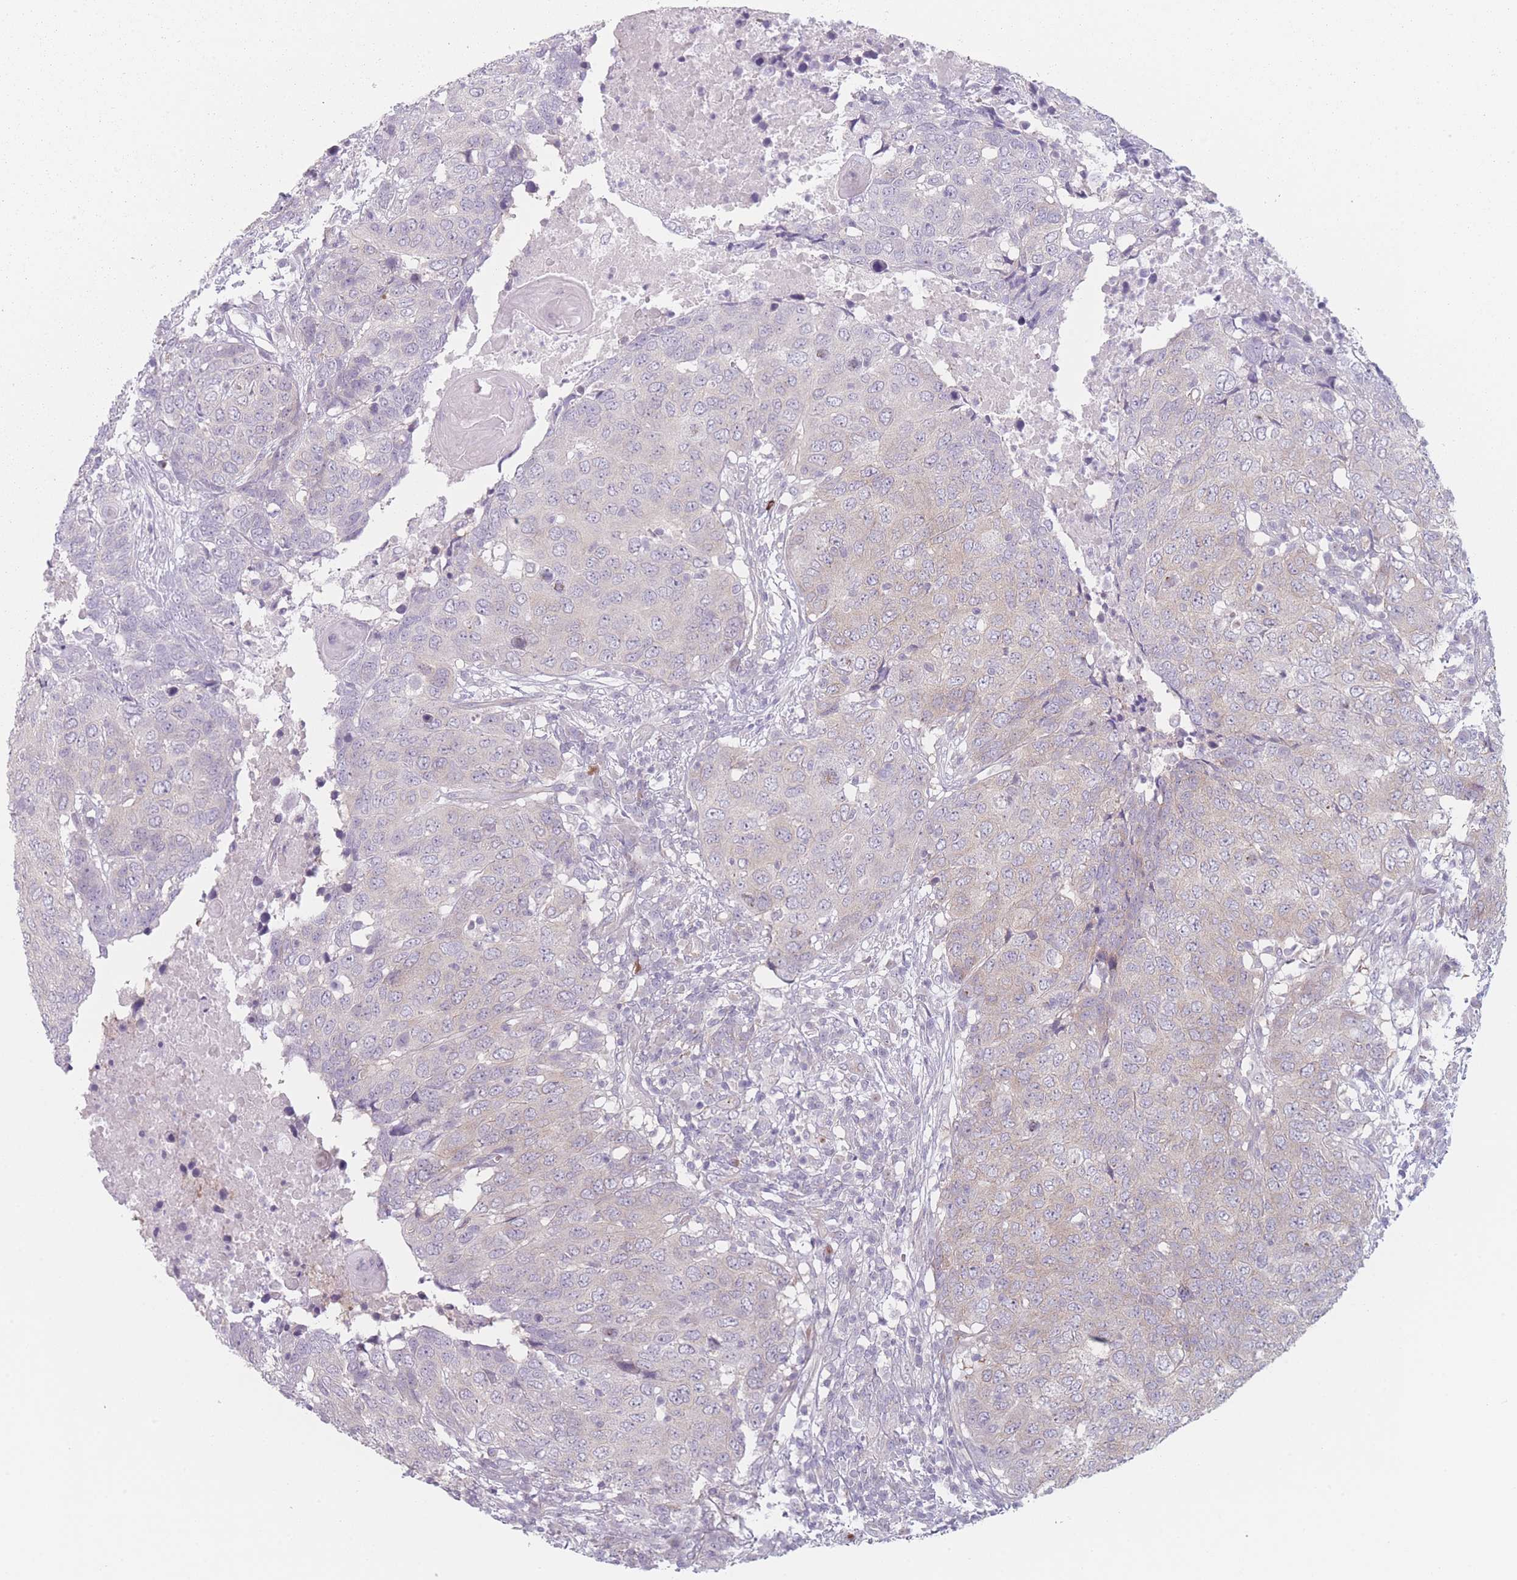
{"staining": {"intensity": "negative", "quantity": "none", "location": "none"}, "tissue": "head and neck cancer", "cell_type": "Tumor cells", "image_type": "cancer", "snomed": [{"axis": "morphology", "description": "Squamous cell carcinoma, NOS"}, {"axis": "topography", "description": "Head-Neck"}], "caption": "Image shows no significant protein expression in tumor cells of squamous cell carcinoma (head and neck).", "gene": "RNF4", "patient": {"sex": "male", "age": 66}}